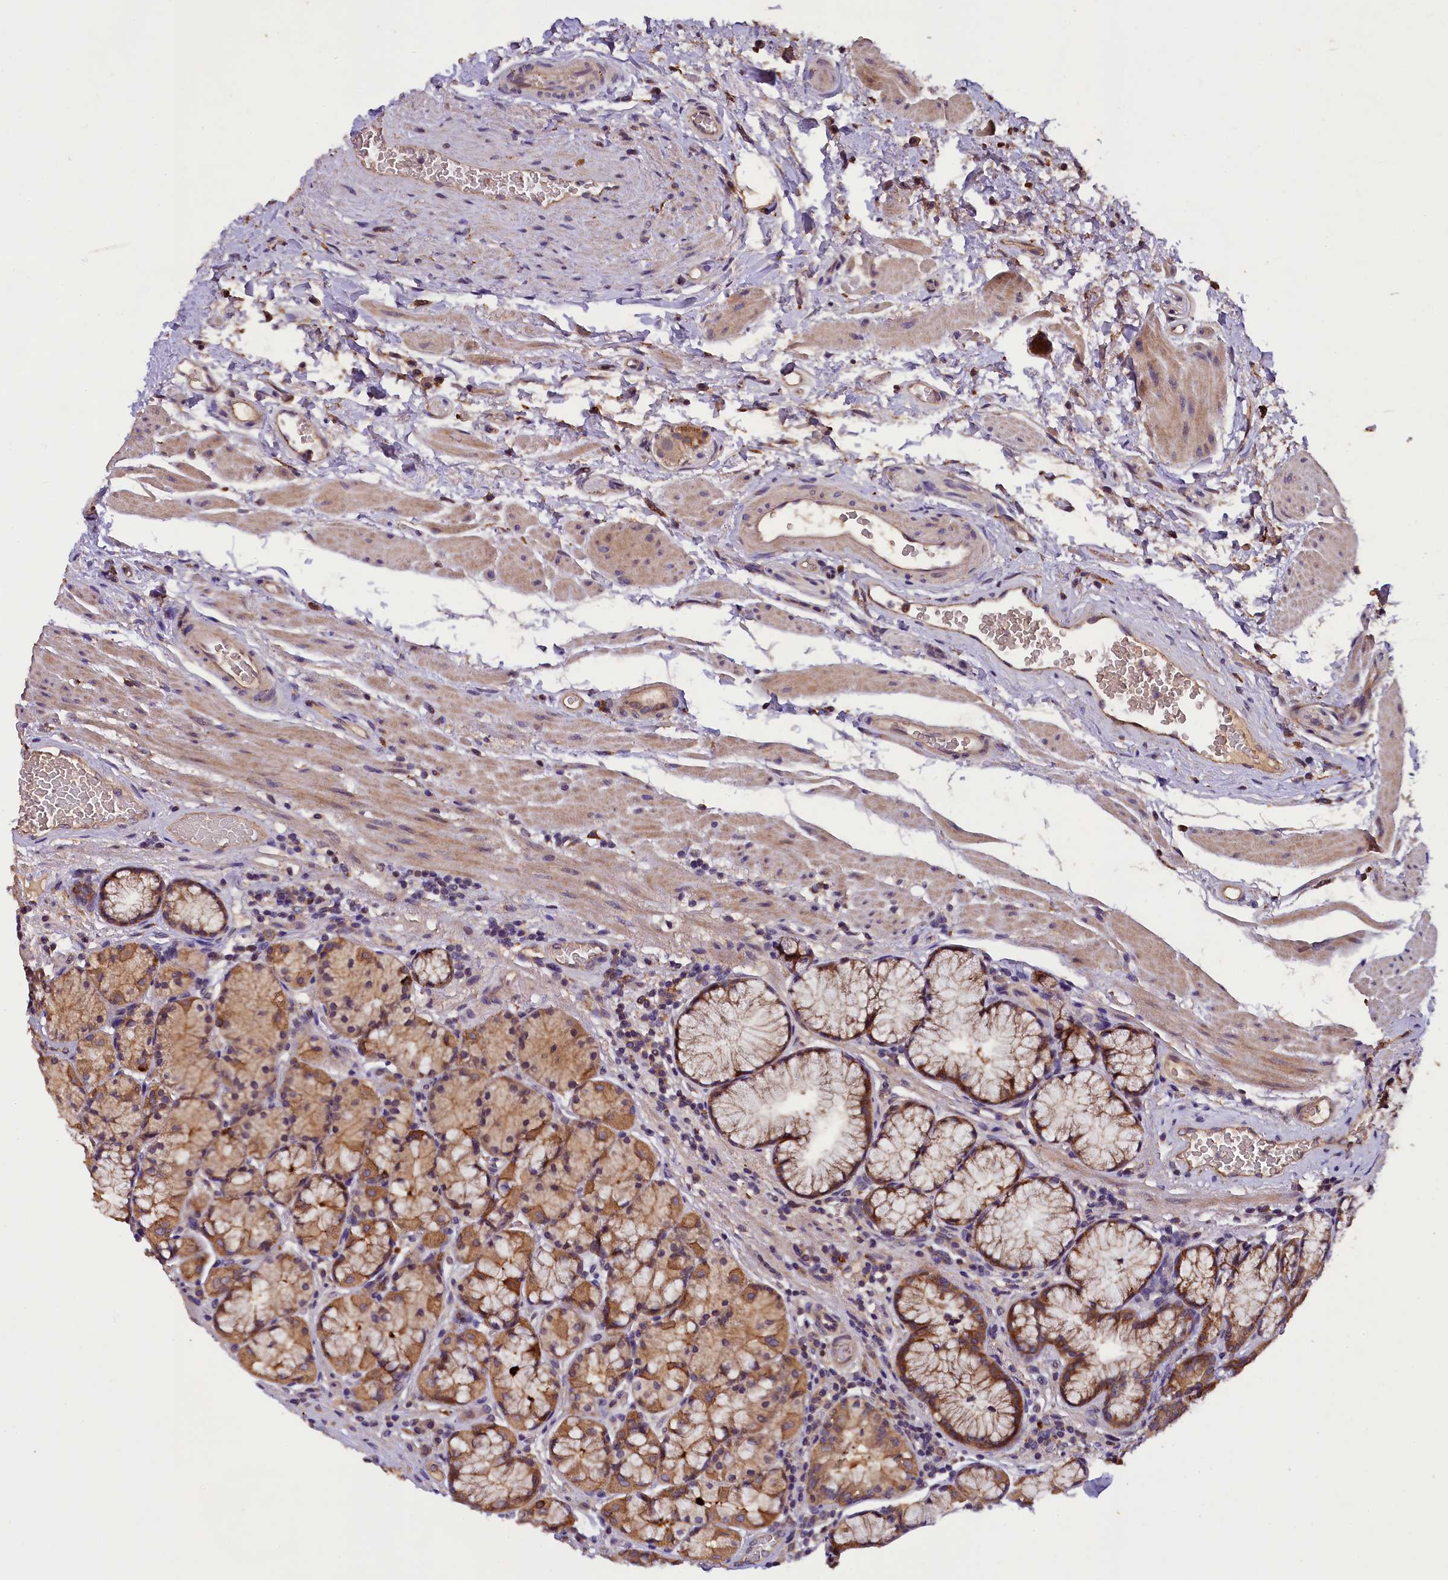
{"staining": {"intensity": "moderate", "quantity": ">75%", "location": "cytoplasmic/membranous"}, "tissue": "stomach", "cell_type": "Glandular cells", "image_type": "normal", "snomed": [{"axis": "morphology", "description": "Normal tissue, NOS"}, {"axis": "topography", "description": "Stomach"}], "caption": "DAB (3,3'-diaminobenzidine) immunohistochemical staining of unremarkable human stomach demonstrates moderate cytoplasmic/membranous protein expression in approximately >75% of glandular cells. The staining was performed using DAB (3,3'-diaminobenzidine), with brown indicating positive protein expression. Nuclei are stained blue with hematoxylin.", "gene": "PLXNB1", "patient": {"sex": "male", "age": 63}}